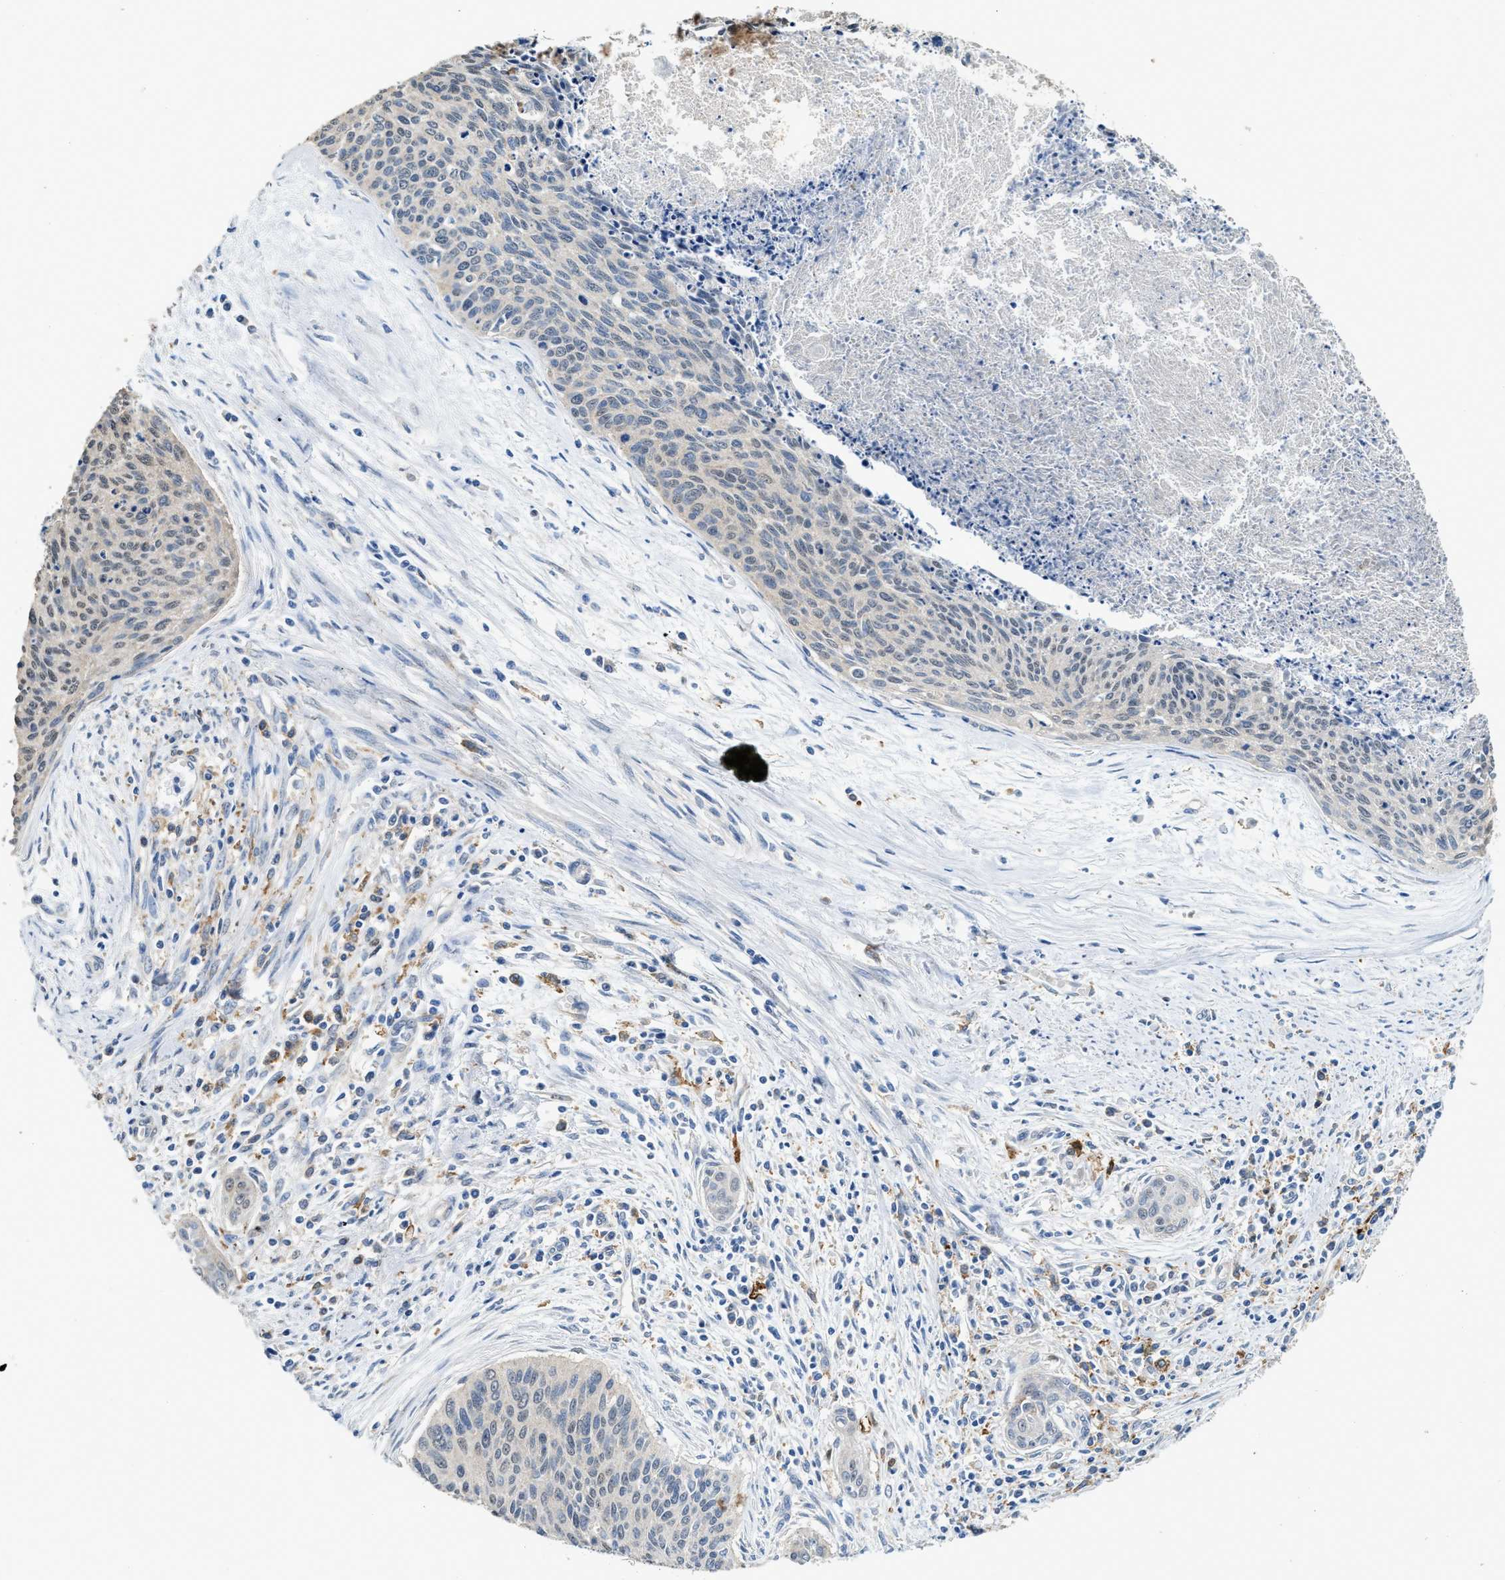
{"staining": {"intensity": "weak", "quantity": "25%-75%", "location": "nuclear"}, "tissue": "cervical cancer", "cell_type": "Tumor cells", "image_type": "cancer", "snomed": [{"axis": "morphology", "description": "Squamous cell carcinoma, NOS"}, {"axis": "topography", "description": "Cervix"}], "caption": "About 25%-75% of tumor cells in human cervical cancer show weak nuclear protein staining as visualized by brown immunohistochemical staining.", "gene": "GCN1", "patient": {"sex": "female", "age": 55}}